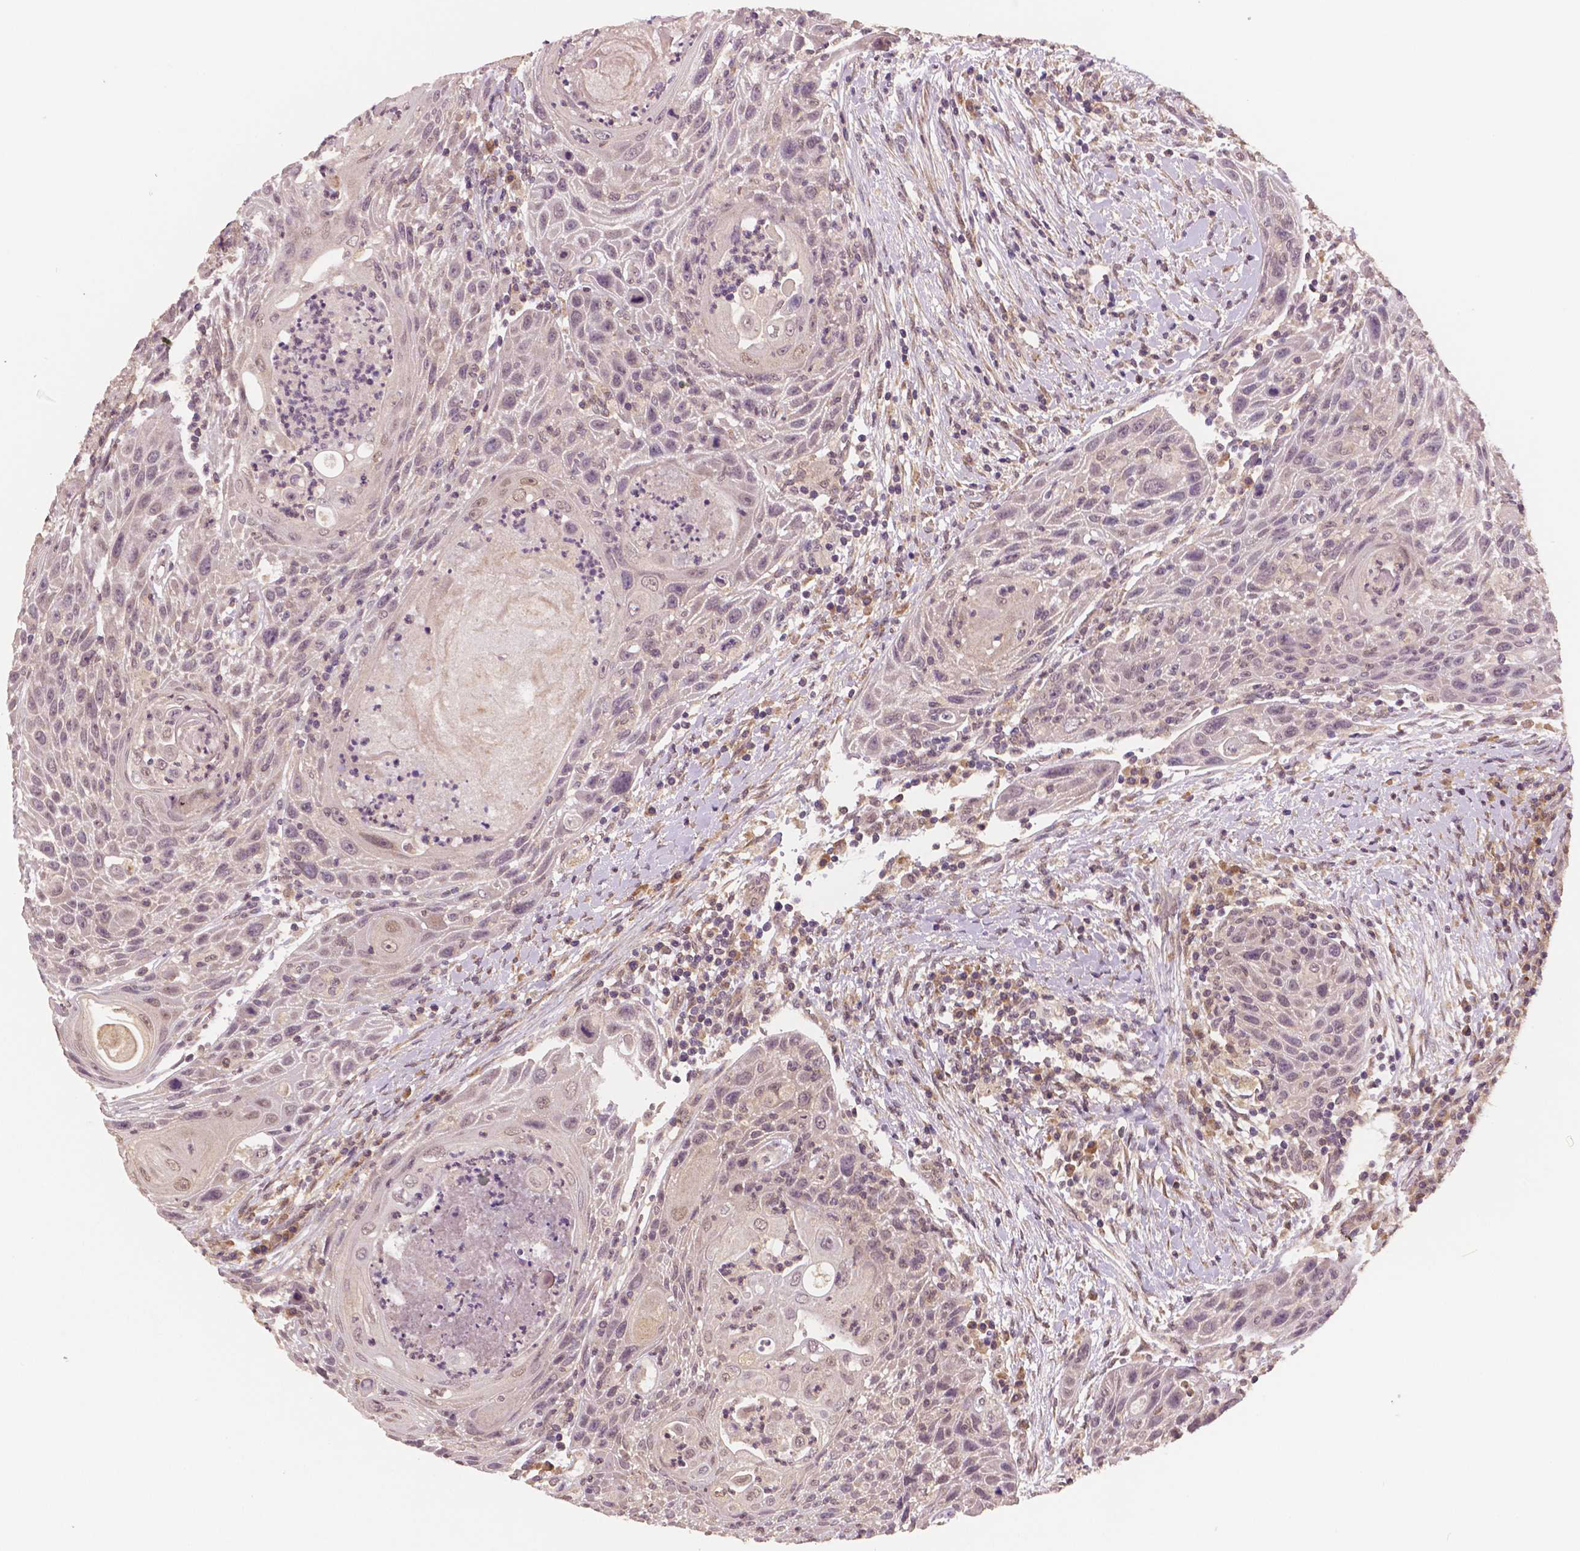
{"staining": {"intensity": "negative", "quantity": "none", "location": "none"}, "tissue": "head and neck cancer", "cell_type": "Tumor cells", "image_type": "cancer", "snomed": [{"axis": "morphology", "description": "Squamous cell carcinoma, NOS"}, {"axis": "topography", "description": "Head-Neck"}], "caption": "IHC photomicrograph of head and neck squamous cell carcinoma stained for a protein (brown), which displays no expression in tumor cells. (DAB (3,3'-diaminobenzidine) IHC, high magnification).", "gene": "STAT3", "patient": {"sex": "male", "age": 69}}